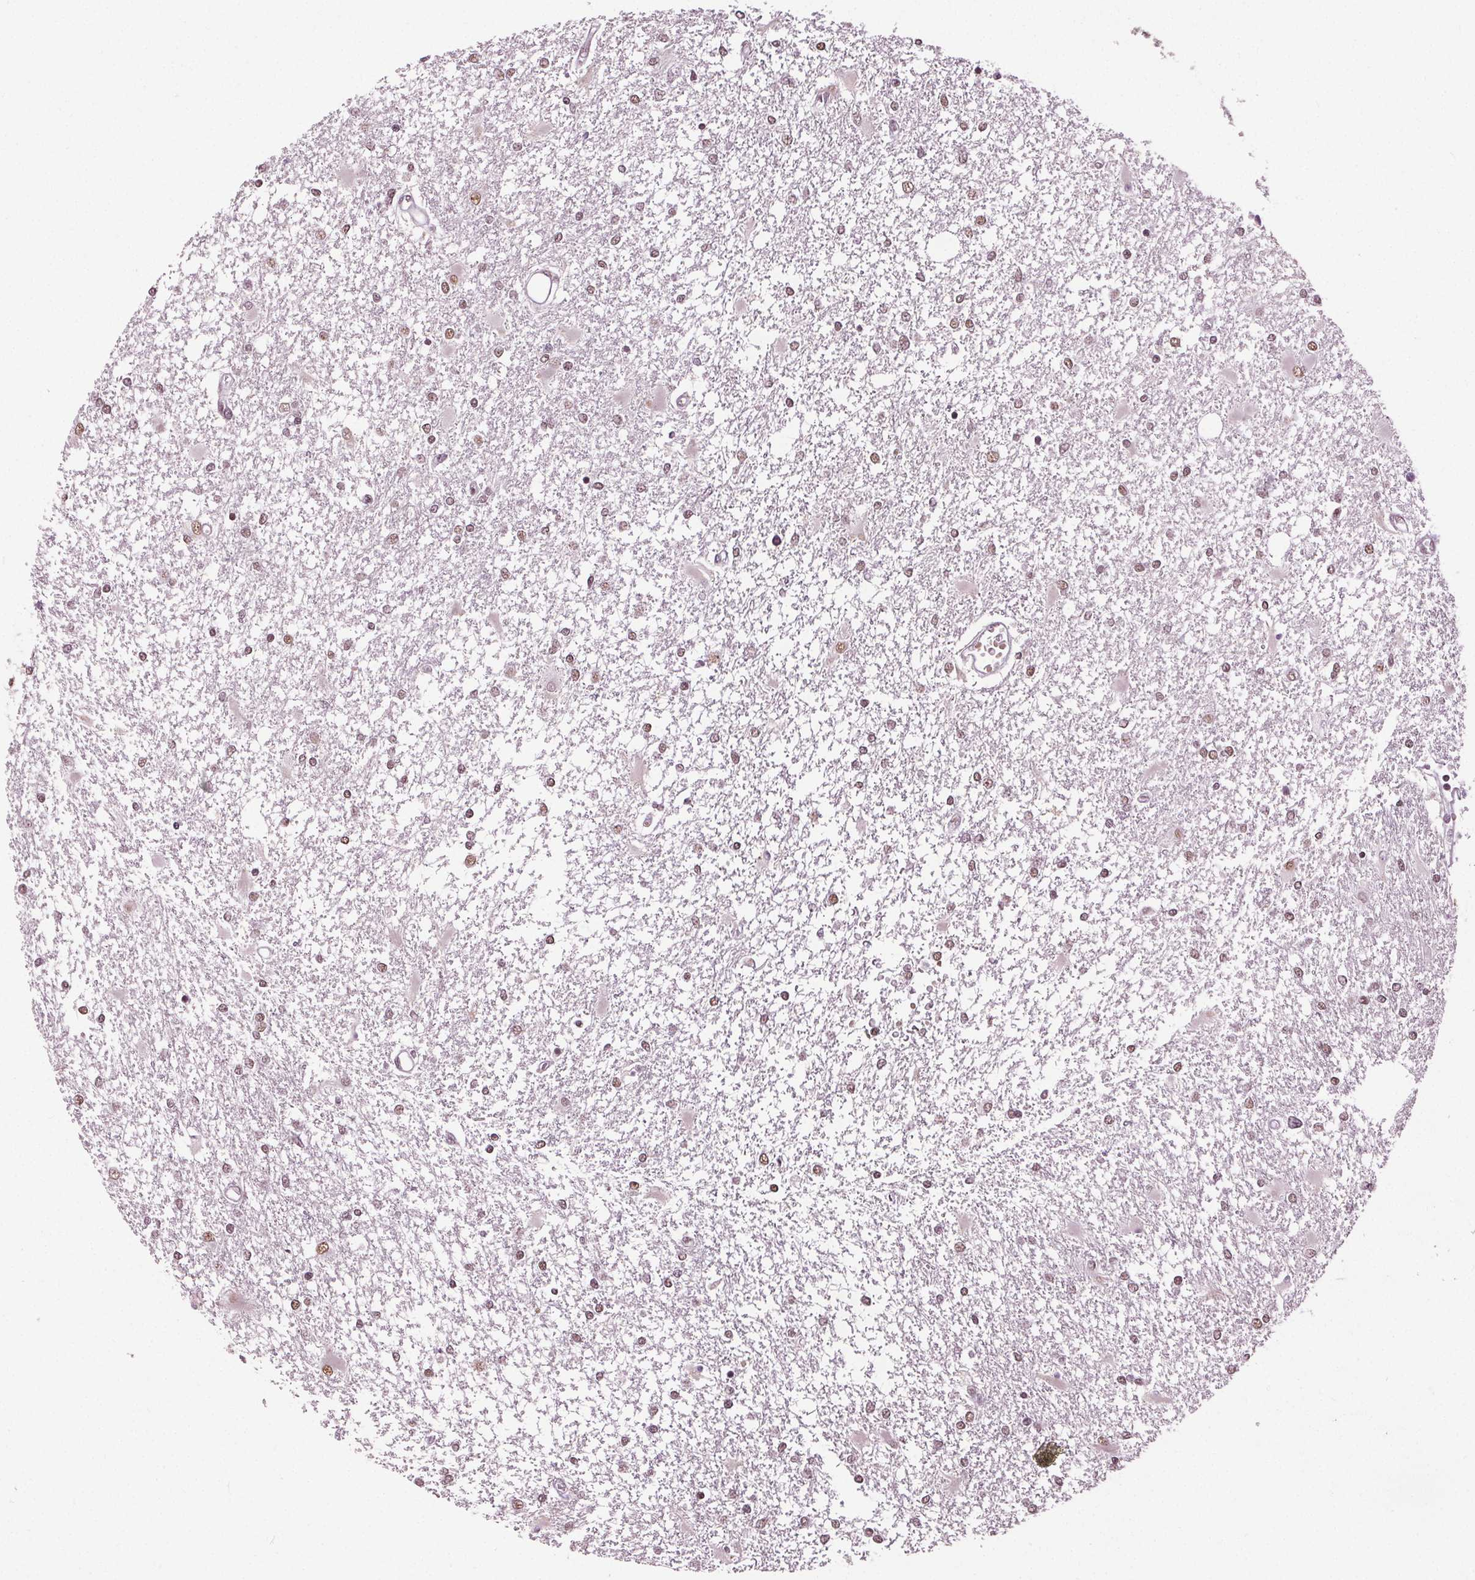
{"staining": {"intensity": "weak", "quantity": ">75%", "location": "nuclear"}, "tissue": "glioma", "cell_type": "Tumor cells", "image_type": "cancer", "snomed": [{"axis": "morphology", "description": "Glioma, malignant, High grade"}, {"axis": "topography", "description": "Cerebral cortex"}], "caption": "Human high-grade glioma (malignant) stained for a protein (brown) demonstrates weak nuclear positive staining in approximately >75% of tumor cells.", "gene": "IWS1", "patient": {"sex": "male", "age": 79}}